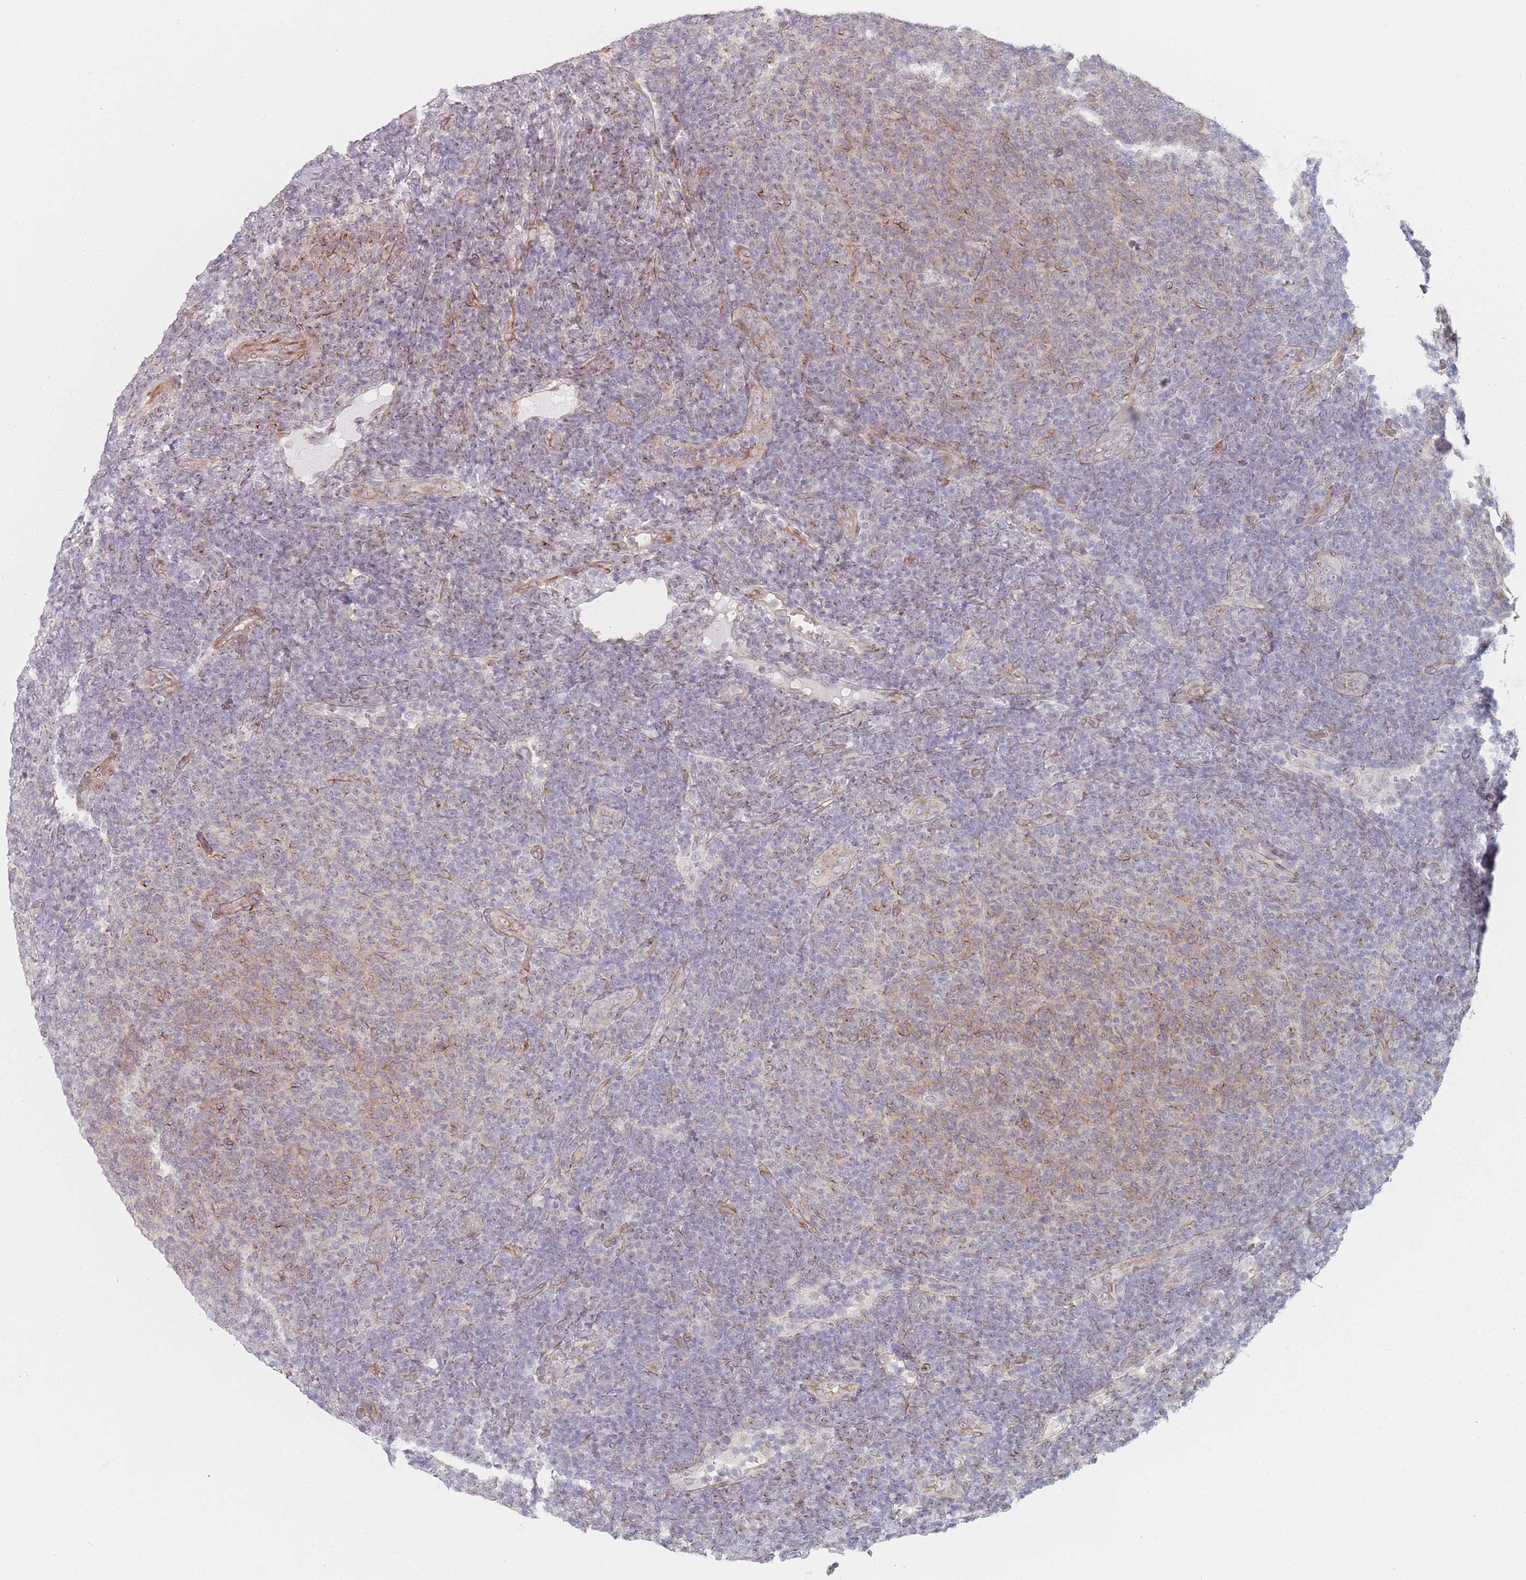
{"staining": {"intensity": "moderate", "quantity": ">75%", "location": "cytoplasmic/membranous"}, "tissue": "lymphoma", "cell_type": "Tumor cells", "image_type": "cancer", "snomed": [{"axis": "morphology", "description": "Malignant lymphoma, non-Hodgkin's type, Low grade"}, {"axis": "topography", "description": "Lymph node"}], "caption": "Brown immunohistochemical staining in malignant lymphoma, non-Hodgkin's type (low-grade) demonstrates moderate cytoplasmic/membranous expression in approximately >75% of tumor cells.", "gene": "RNF4", "patient": {"sex": "male", "age": 66}}